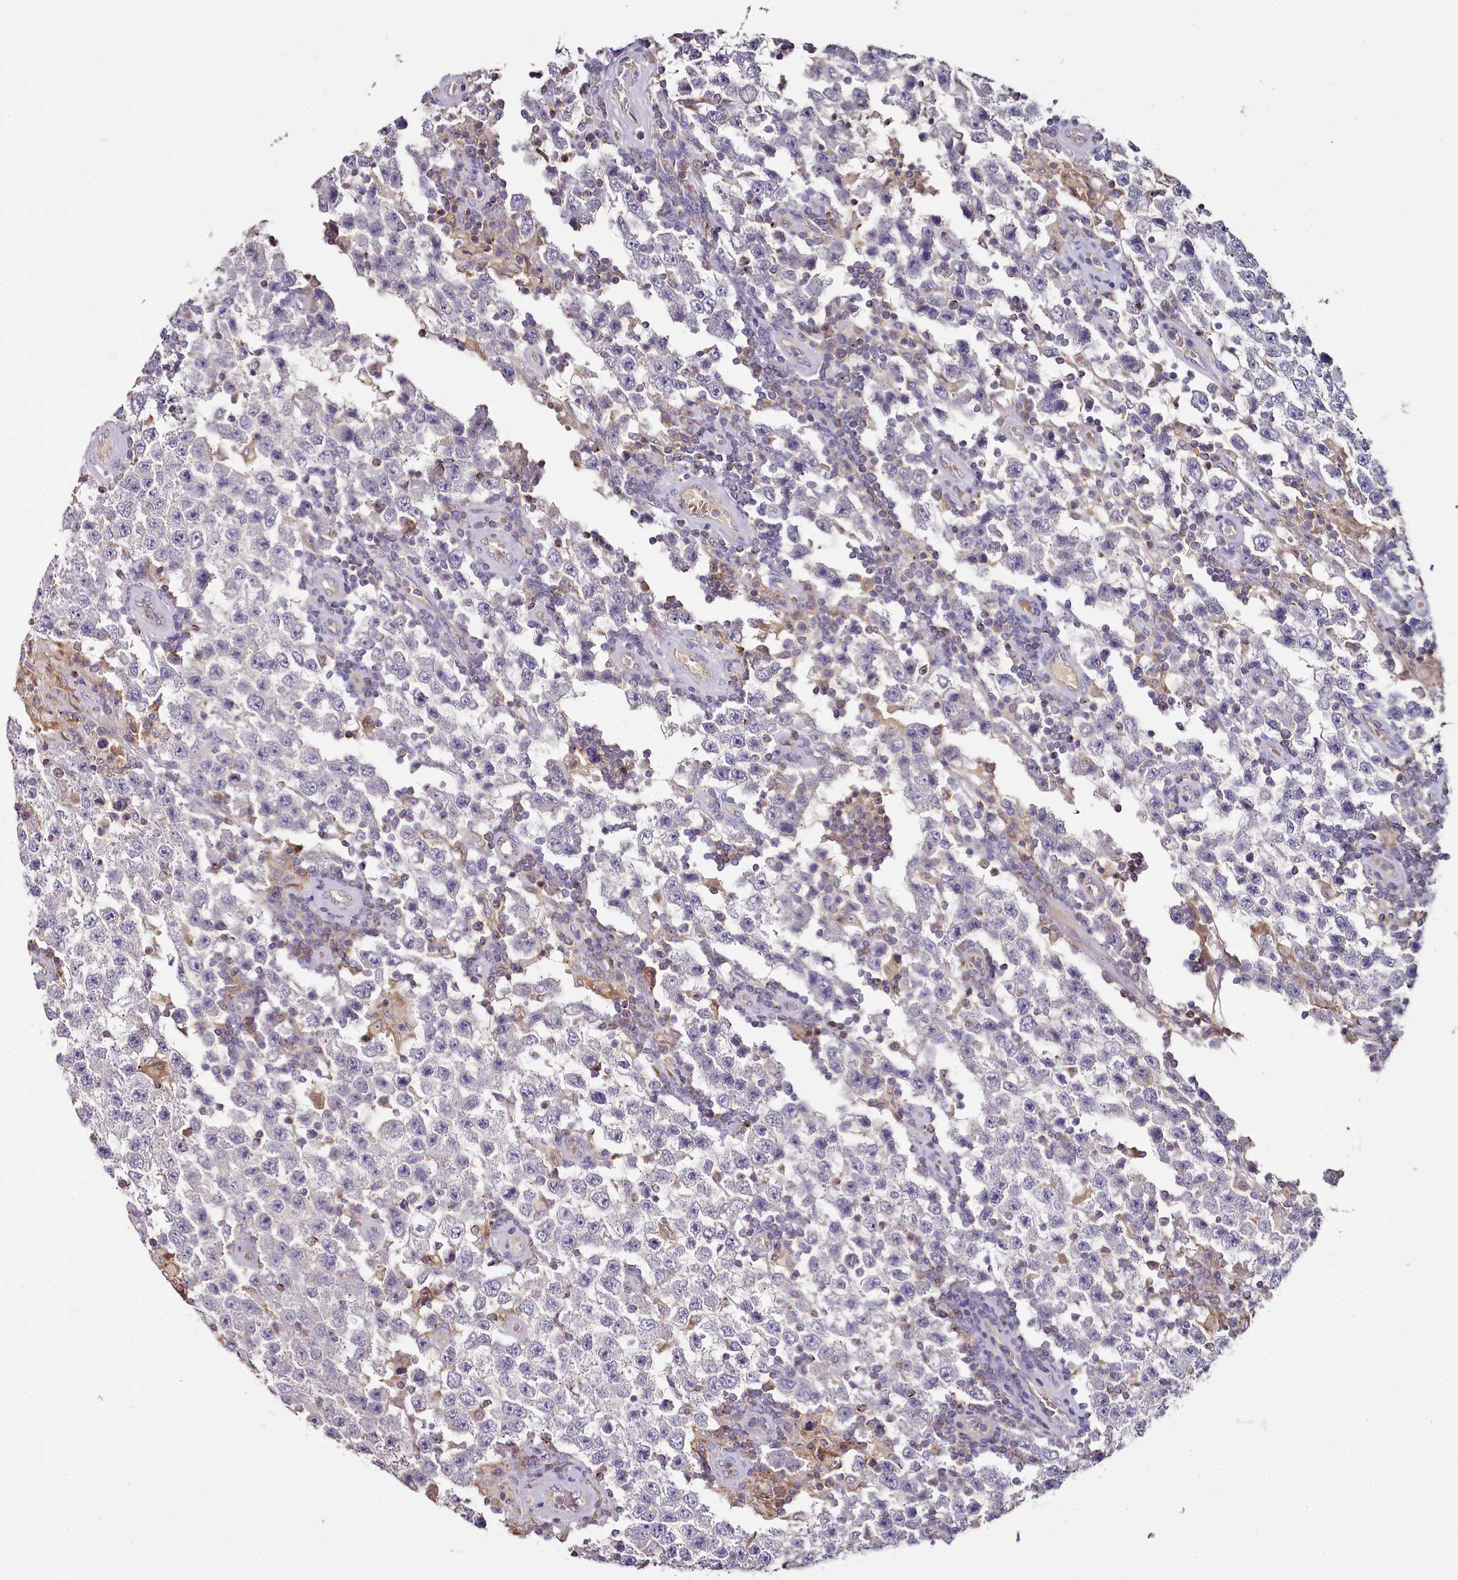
{"staining": {"intensity": "negative", "quantity": "none", "location": "none"}, "tissue": "testis cancer", "cell_type": "Tumor cells", "image_type": "cancer", "snomed": [{"axis": "morphology", "description": "Normal tissue, NOS"}, {"axis": "morphology", "description": "Urothelial carcinoma, High grade"}, {"axis": "morphology", "description": "Seminoma, NOS"}, {"axis": "morphology", "description": "Carcinoma, Embryonal, NOS"}, {"axis": "topography", "description": "Urinary bladder"}, {"axis": "topography", "description": "Testis"}], "caption": "Immunohistochemical staining of seminoma (testis) exhibits no significant positivity in tumor cells. (Brightfield microscopy of DAB (3,3'-diaminobenzidine) immunohistochemistry (IHC) at high magnification).", "gene": "ACSS1", "patient": {"sex": "male", "age": 41}}